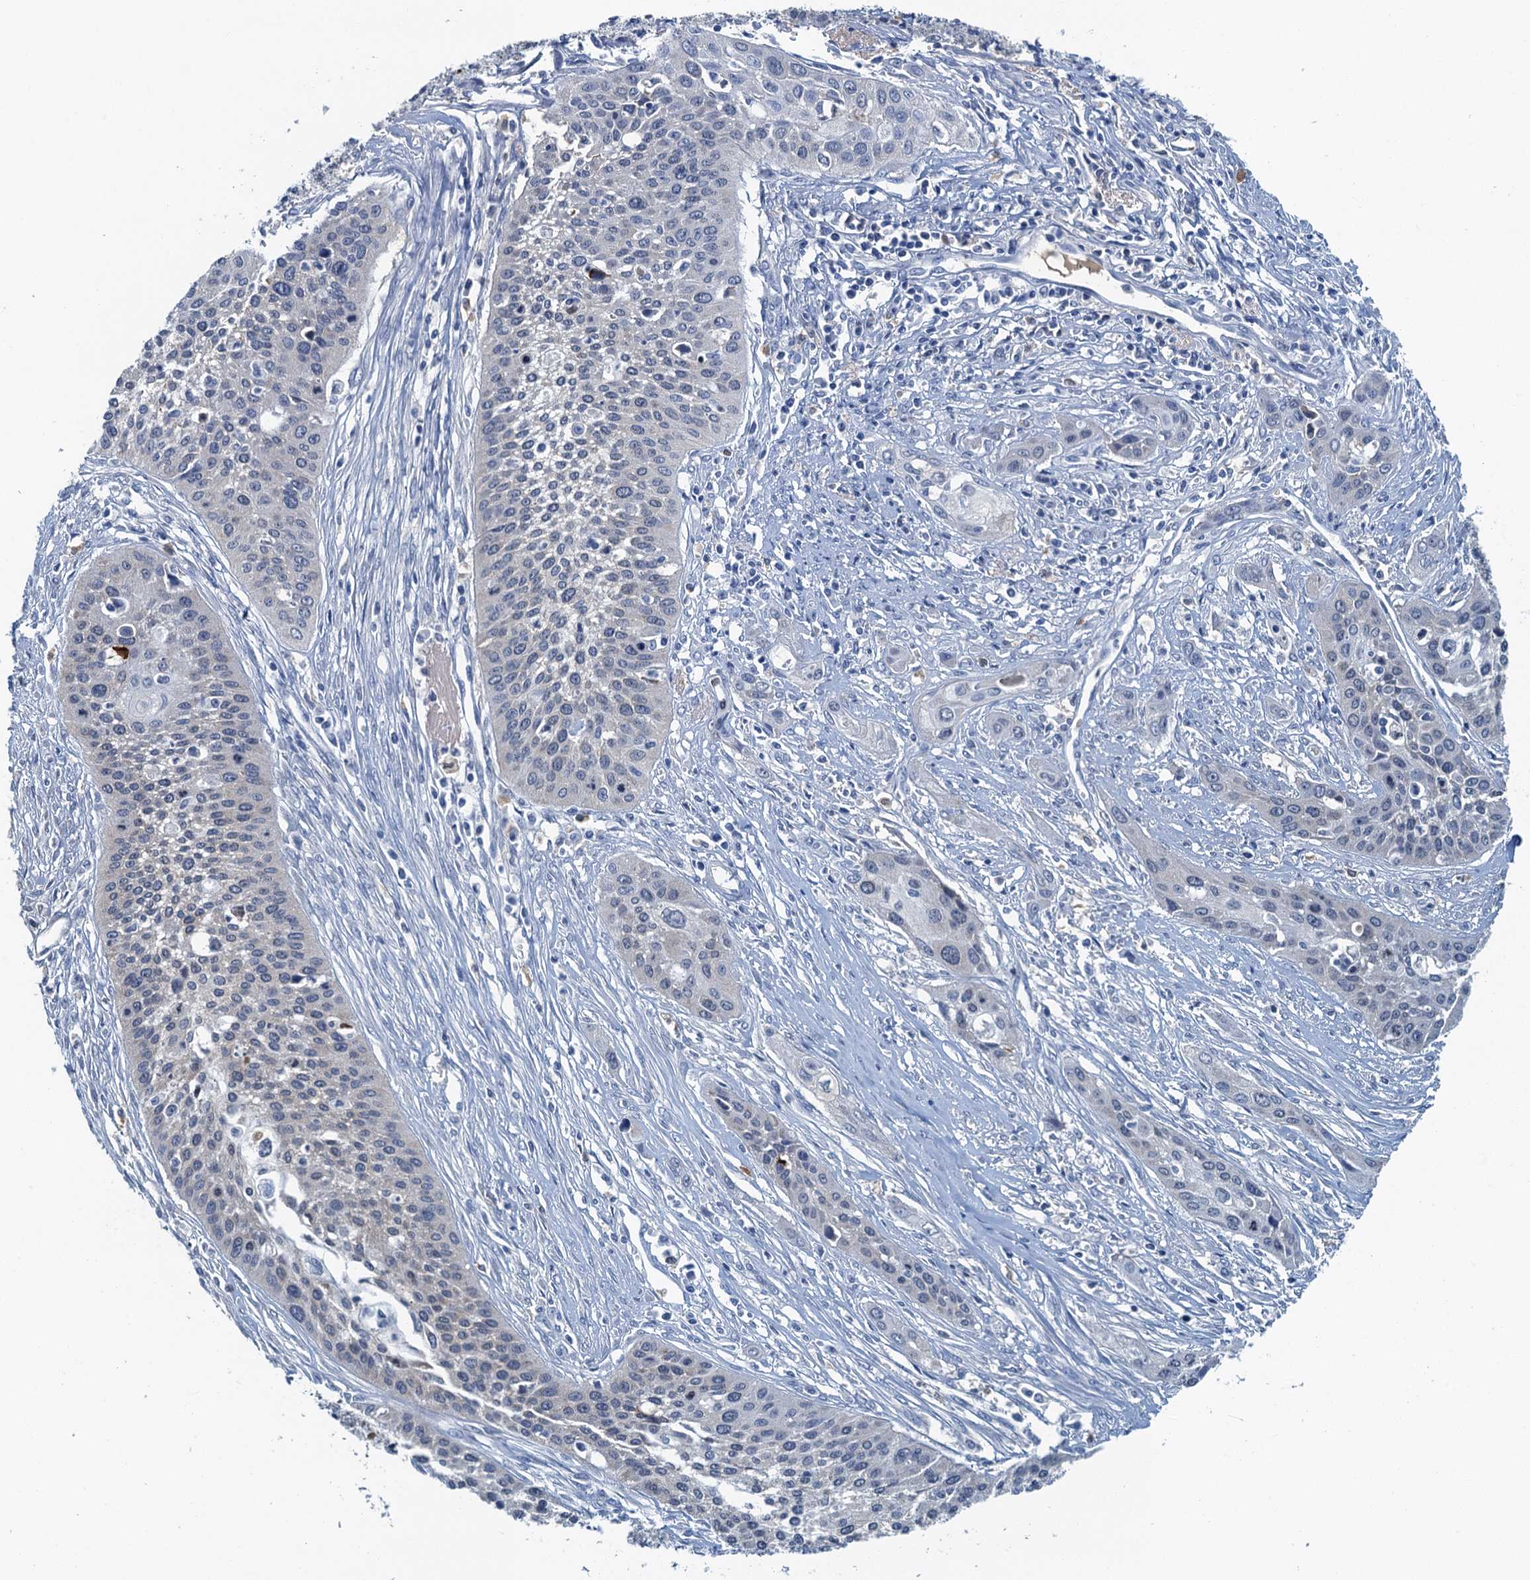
{"staining": {"intensity": "negative", "quantity": "none", "location": "none"}, "tissue": "cervical cancer", "cell_type": "Tumor cells", "image_type": "cancer", "snomed": [{"axis": "morphology", "description": "Squamous cell carcinoma, NOS"}, {"axis": "topography", "description": "Cervix"}], "caption": "DAB immunohistochemical staining of cervical cancer (squamous cell carcinoma) demonstrates no significant staining in tumor cells. Brightfield microscopy of immunohistochemistry stained with DAB (3,3'-diaminobenzidine) (brown) and hematoxylin (blue), captured at high magnification.", "gene": "LSM14B", "patient": {"sex": "female", "age": 34}}